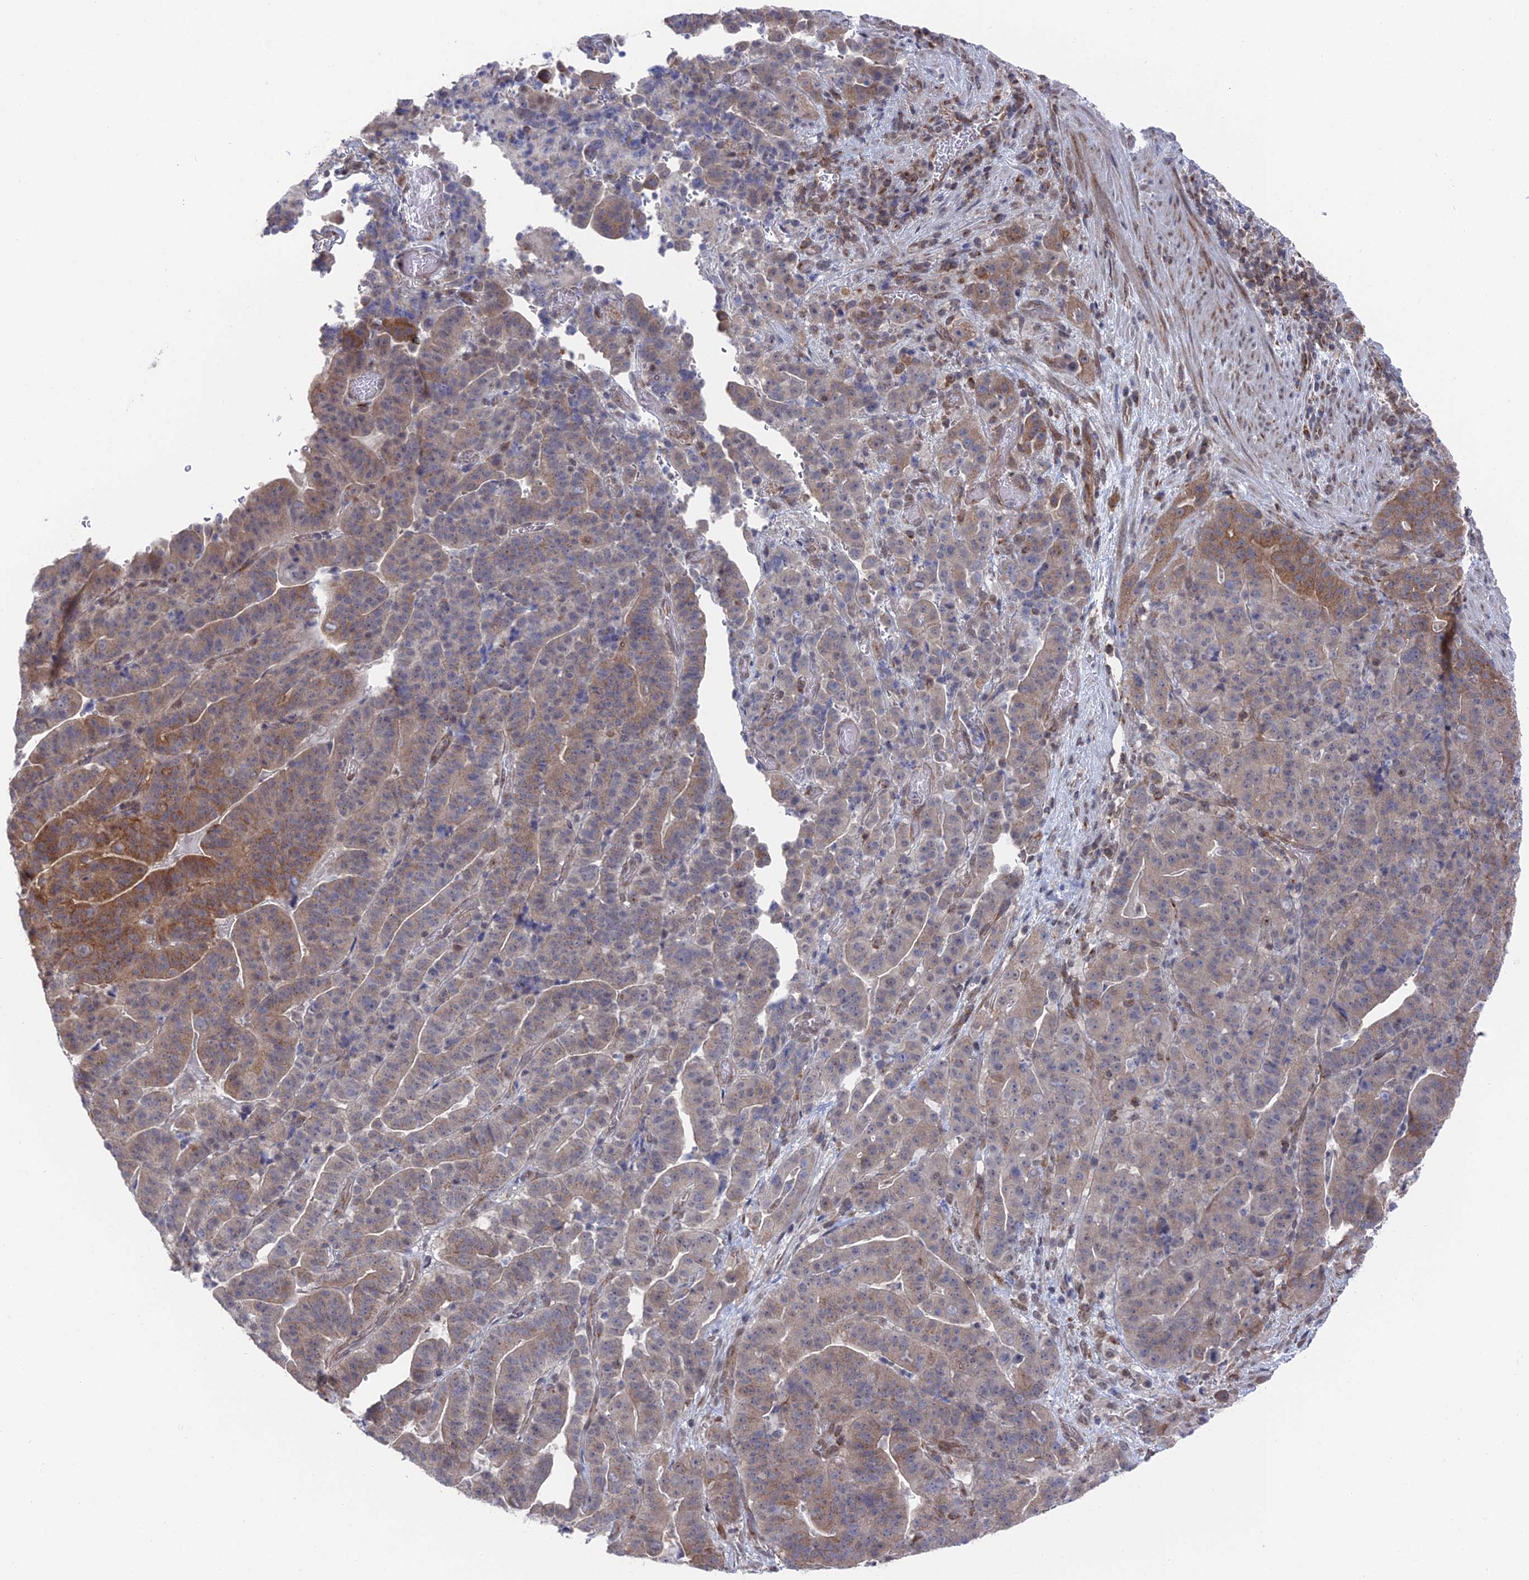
{"staining": {"intensity": "weak", "quantity": ">75%", "location": "cytoplasmic/membranous"}, "tissue": "stomach cancer", "cell_type": "Tumor cells", "image_type": "cancer", "snomed": [{"axis": "morphology", "description": "Adenocarcinoma, NOS"}, {"axis": "topography", "description": "Stomach"}], "caption": "The histopathology image reveals a brown stain indicating the presence of a protein in the cytoplasmic/membranous of tumor cells in stomach cancer.", "gene": "FHIP2A", "patient": {"sex": "male", "age": 48}}